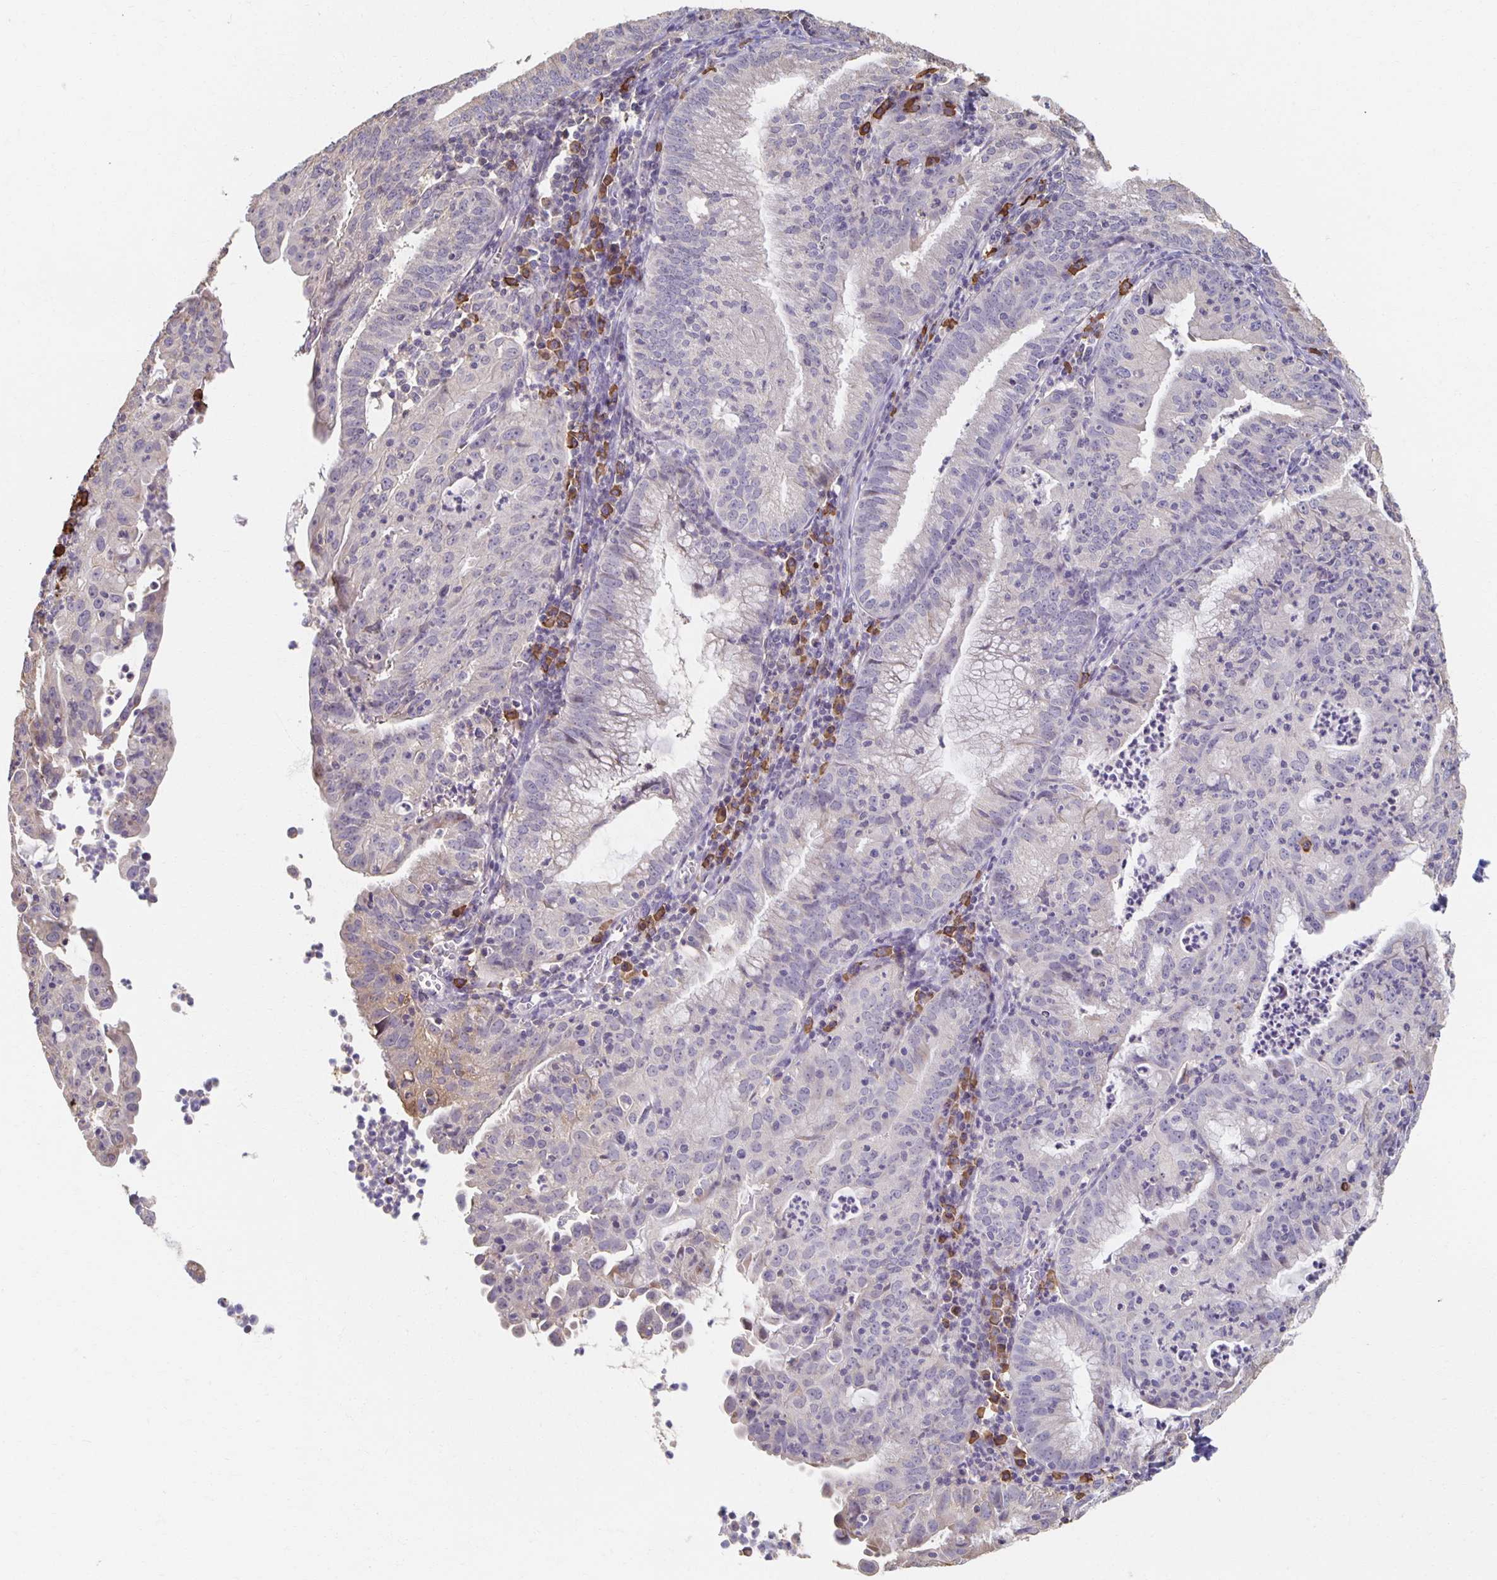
{"staining": {"intensity": "negative", "quantity": "none", "location": "none"}, "tissue": "endometrial cancer", "cell_type": "Tumor cells", "image_type": "cancer", "snomed": [{"axis": "morphology", "description": "Adenocarcinoma, NOS"}, {"axis": "topography", "description": "Endometrium"}], "caption": "Protein analysis of endometrial cancer (adenocarcinoma) exhibits no significant staining in tumor cells.", "gene": "ZNF692", "patient": {"sex": "female", "age": 60}}